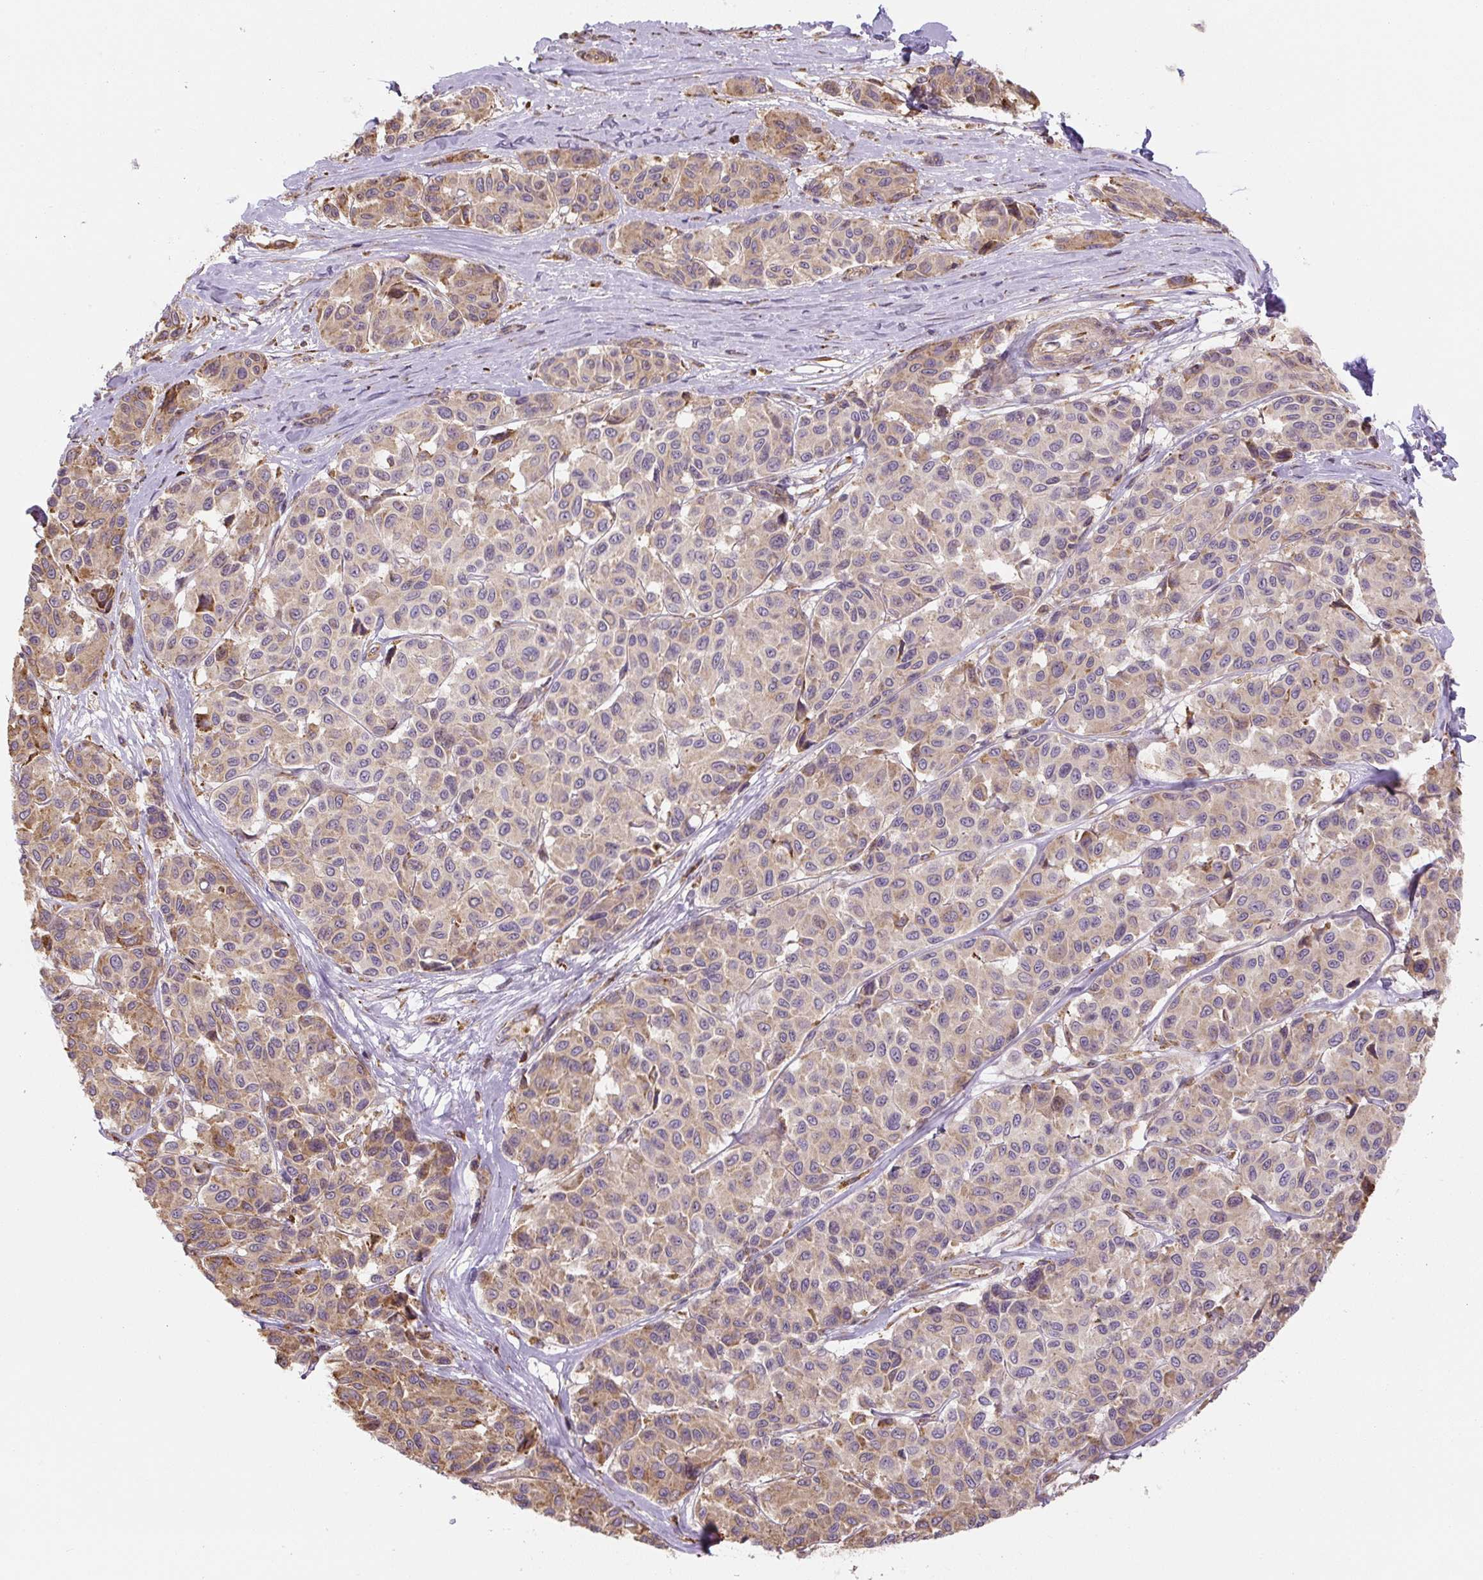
{"staining": {"intensity": "weak", "quantity": "25%-75%", "location": "cytoplasmic/membranous"}, "tissue": "melanoma", "cell_type": "Tumor cells", "image_type": "cancer", "snomed": [{"axis": "morphology", "description": "Malignant melanoma, NOS"}, {"axis": "topography", "description": "Skin"}], "caption": "Tumor cells show weak cytoplasmic/membranous expression in about 25%-75% of cells in malignant melanoma.", "gene": "RASA1", "patient": {"sex": "female", "age": 66}}